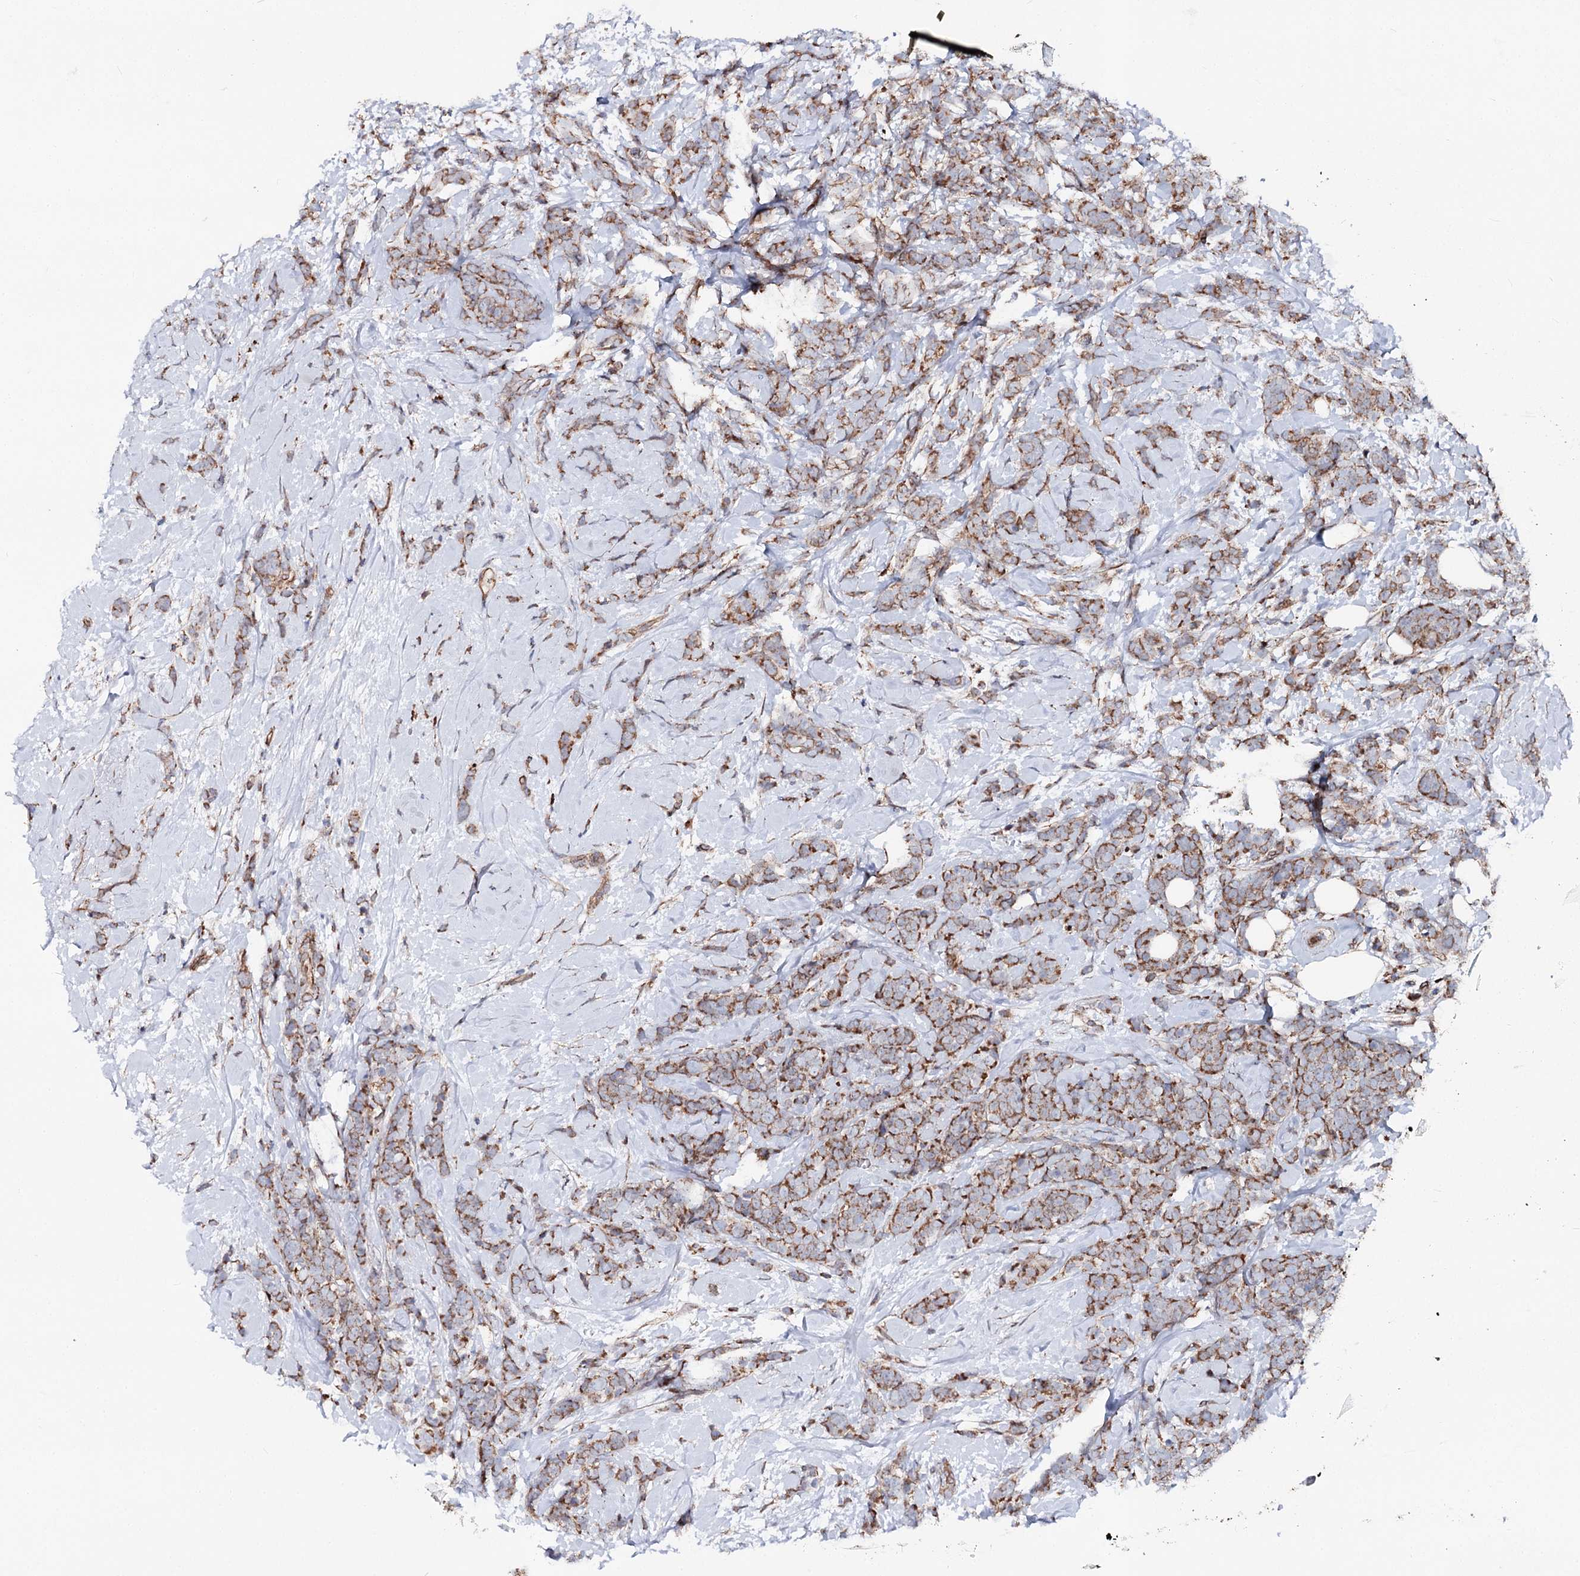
{"staining": {"intensity": "moderate", "quantity": ">75%", "location": "cytoplasmic/membranous"}, "tissue": "breast cancer", "cell_type": "Tumor cells", "image_type": "cancer", "snomed": [{"axis": "morphology", "description": "Lobular carcinoma"}, {"axis": "topography", "description": "Breast"}], "caption": "Immunohistochemical staining of human lobular carcinoma (breast) exhibits moderate cytoplasmic/membranous protein staining in about >75% of tumor cells.", "gene": "MSANTD2", "patient": {"sex": "female", "age": 58}}